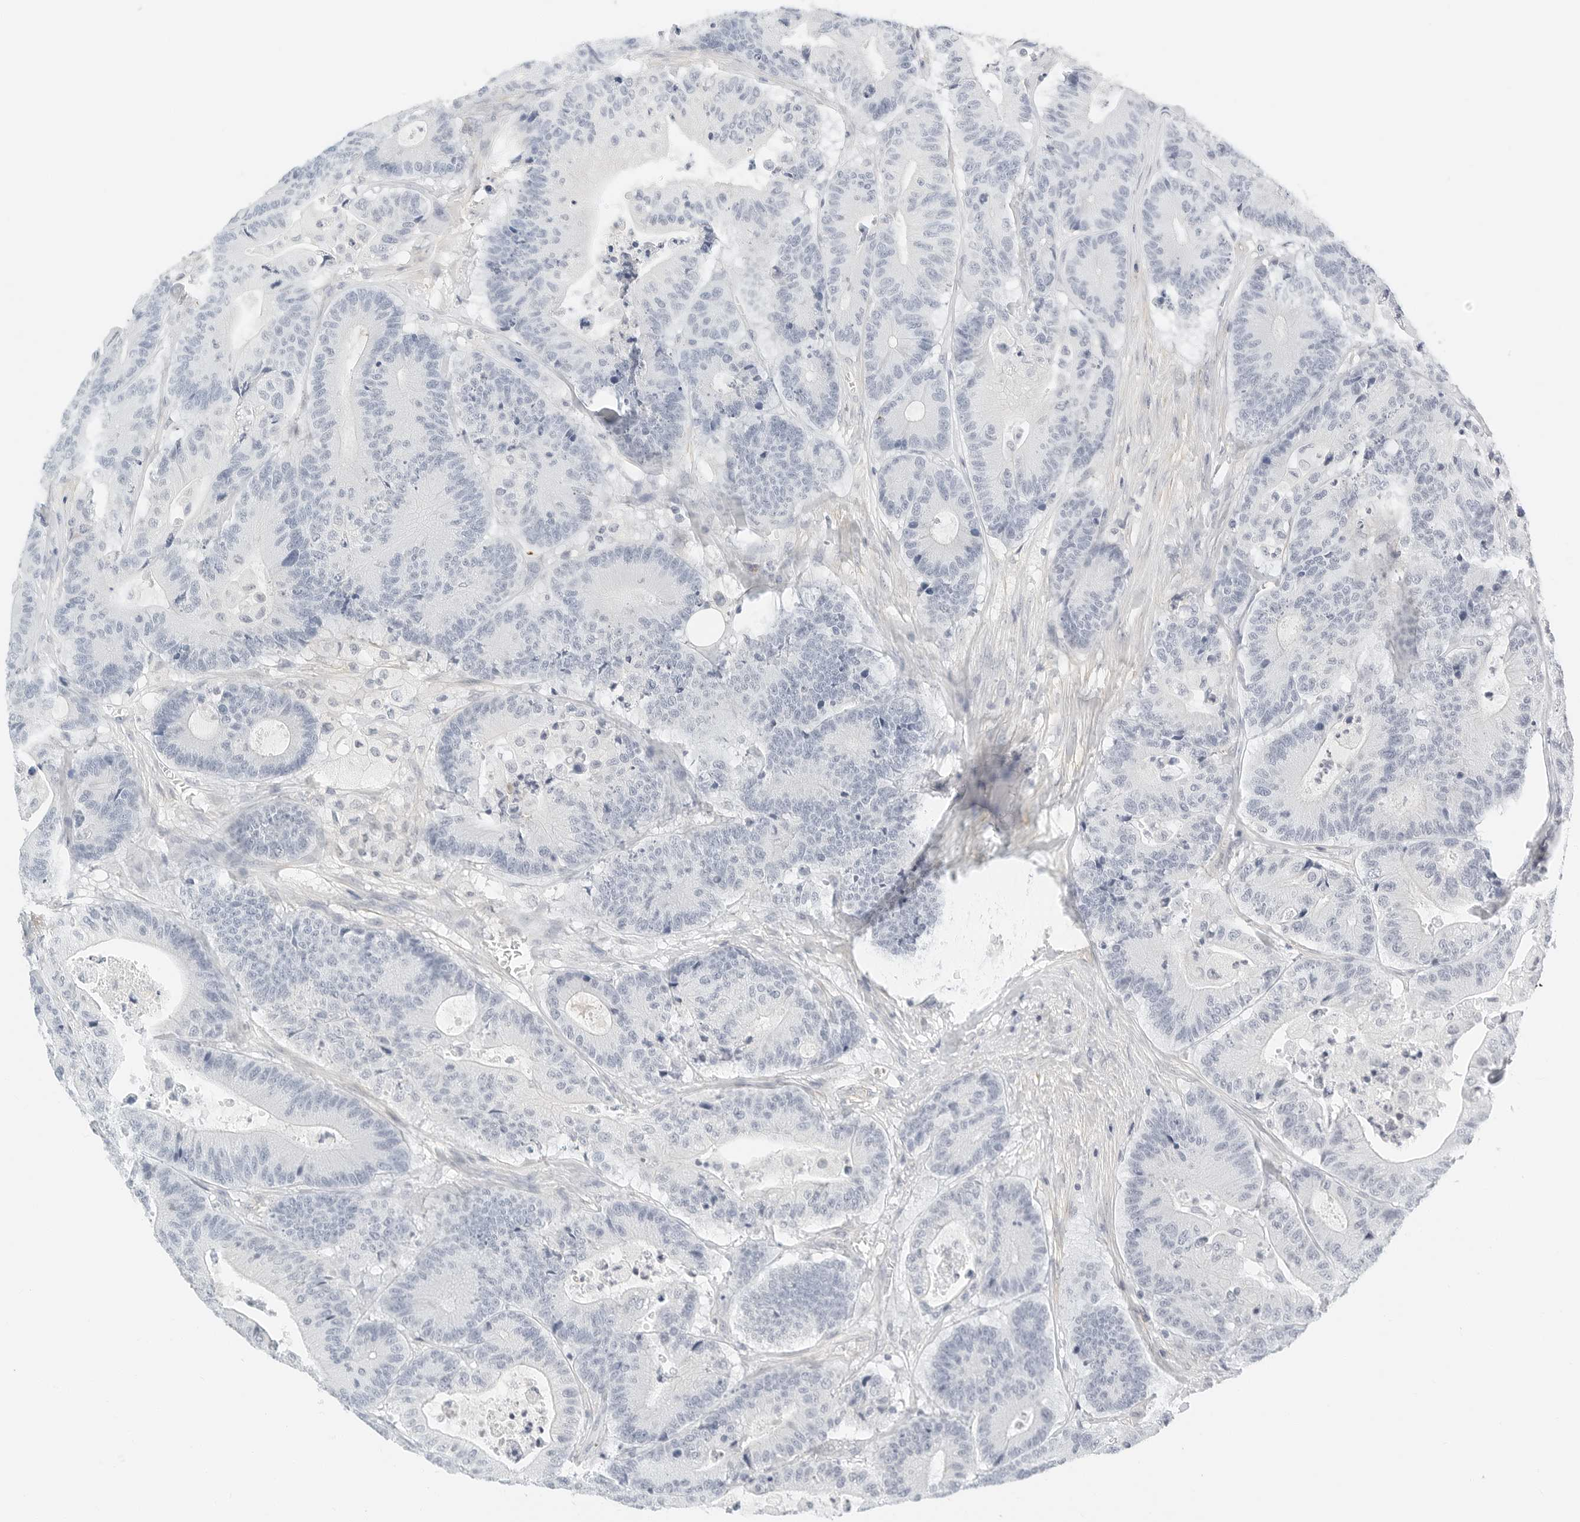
{"staining": {"intensity": "negative", "quantity": "none", "location": "none"}, "tissue": "colorectal cancer", "cell_type": "Tumor cells", "image_type": "cancer", "snomed": [{"axis": "morphology", "description": "Adenocarcinoma, NOS"}, {"axis": "topography", "description": "Colon"}], "caption": "Immunohistochemistry (IHC) histopathology image of human colorectal cancer stained for a protein (brown), which demonstrates no staining in tumor cells.", "gene": "PKDCC", "patient": {"sex": "female", "age": 84}}